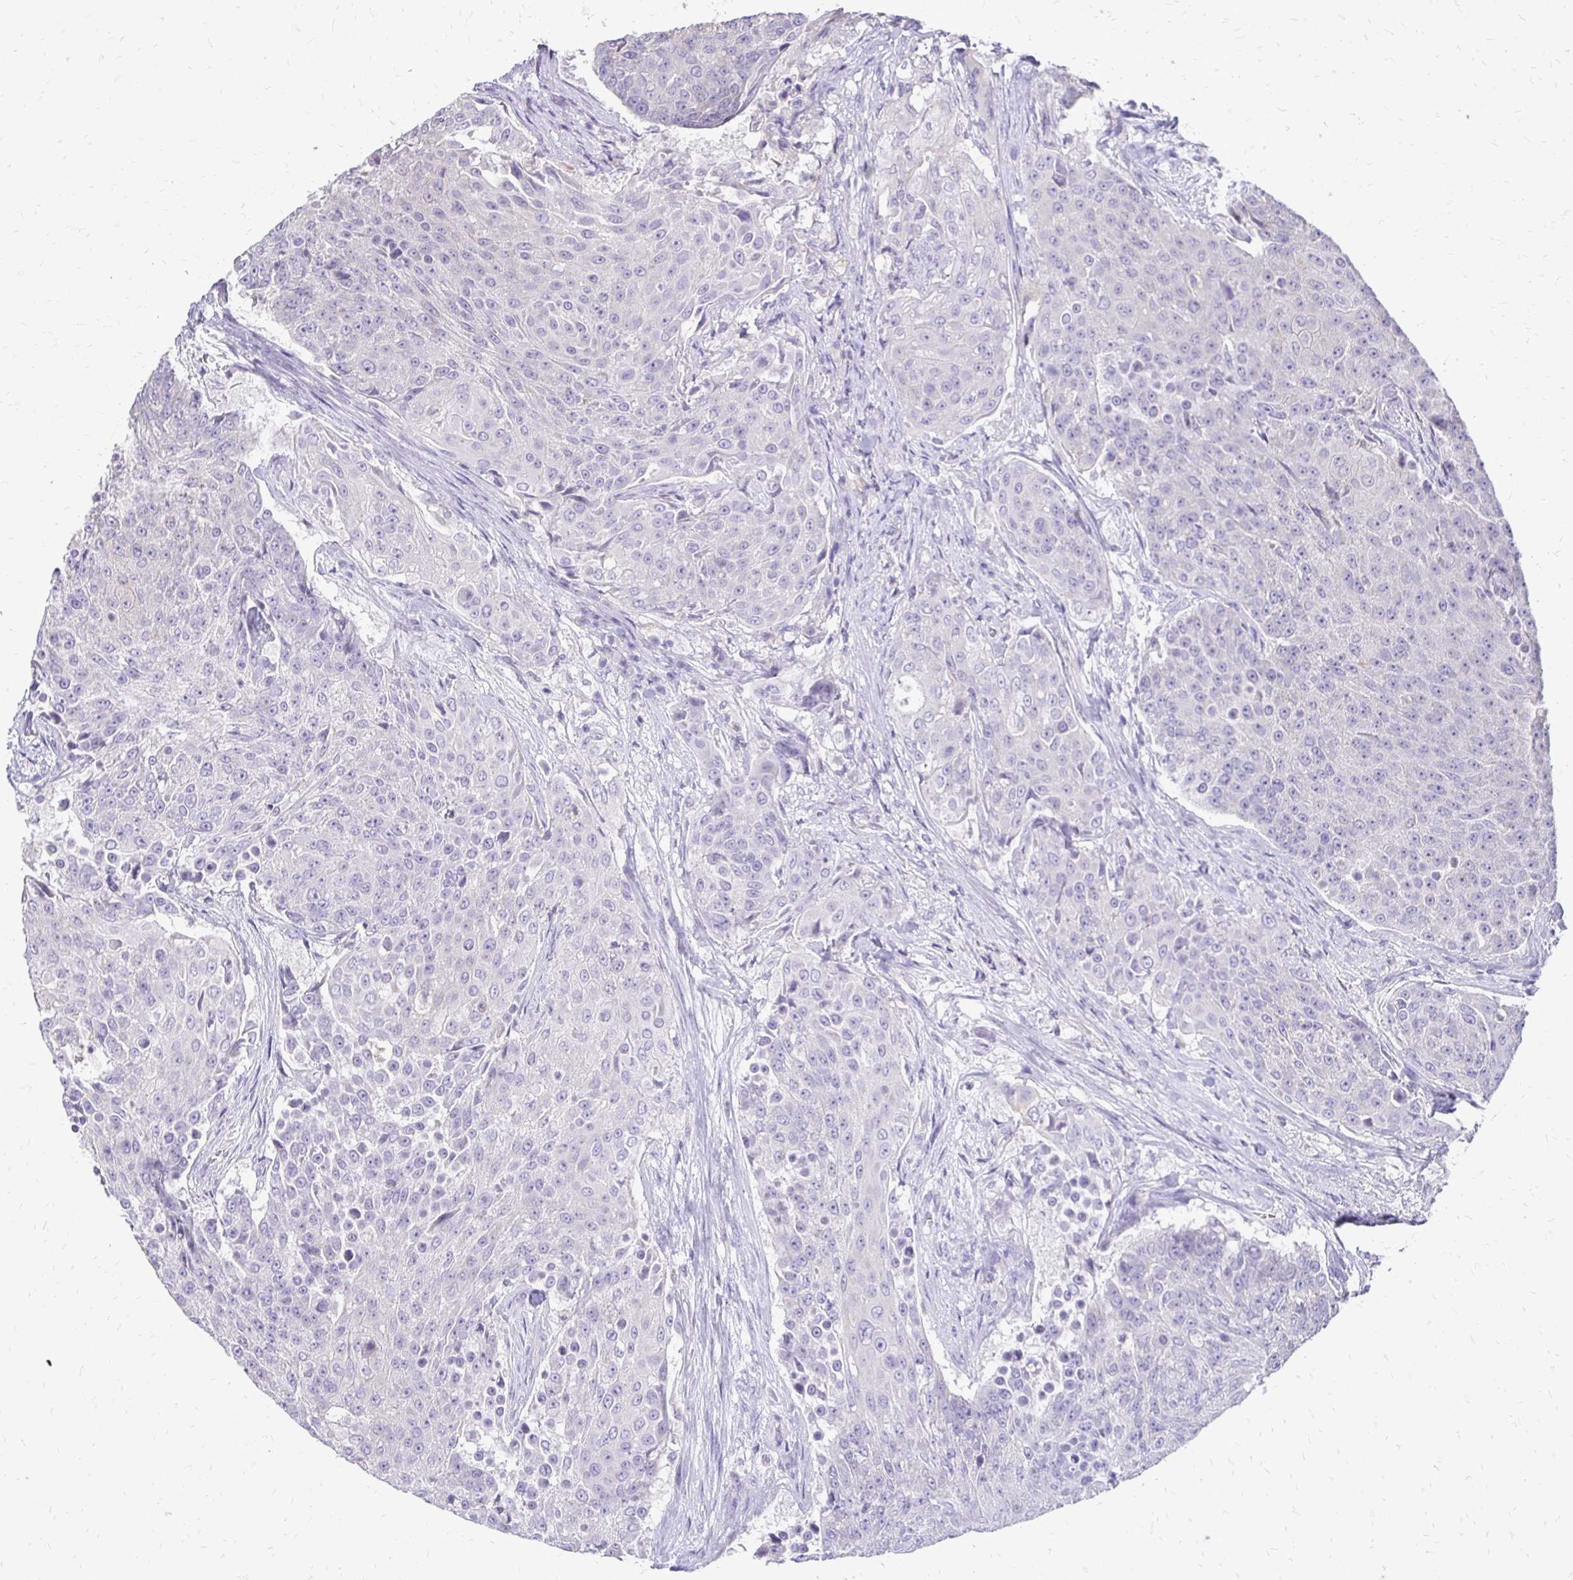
{"staining": {"intensity": "negative", "quantity": "none", "location": "none"}, "tissue": "urothelial cancer", "cell_type": "Tumor cells", "image_type": "cancer", "snomed": [{"axis": "morphology", "description": "Urothelial carcinoma, High grade"}, {"axis": "topography", "description": "Urinary bladder"}], "caption": "Tumor cells show no significant protein expression in urothelial cancer.", "gene": "ALPG", "patient": {"sex": "female", "age": 63}}